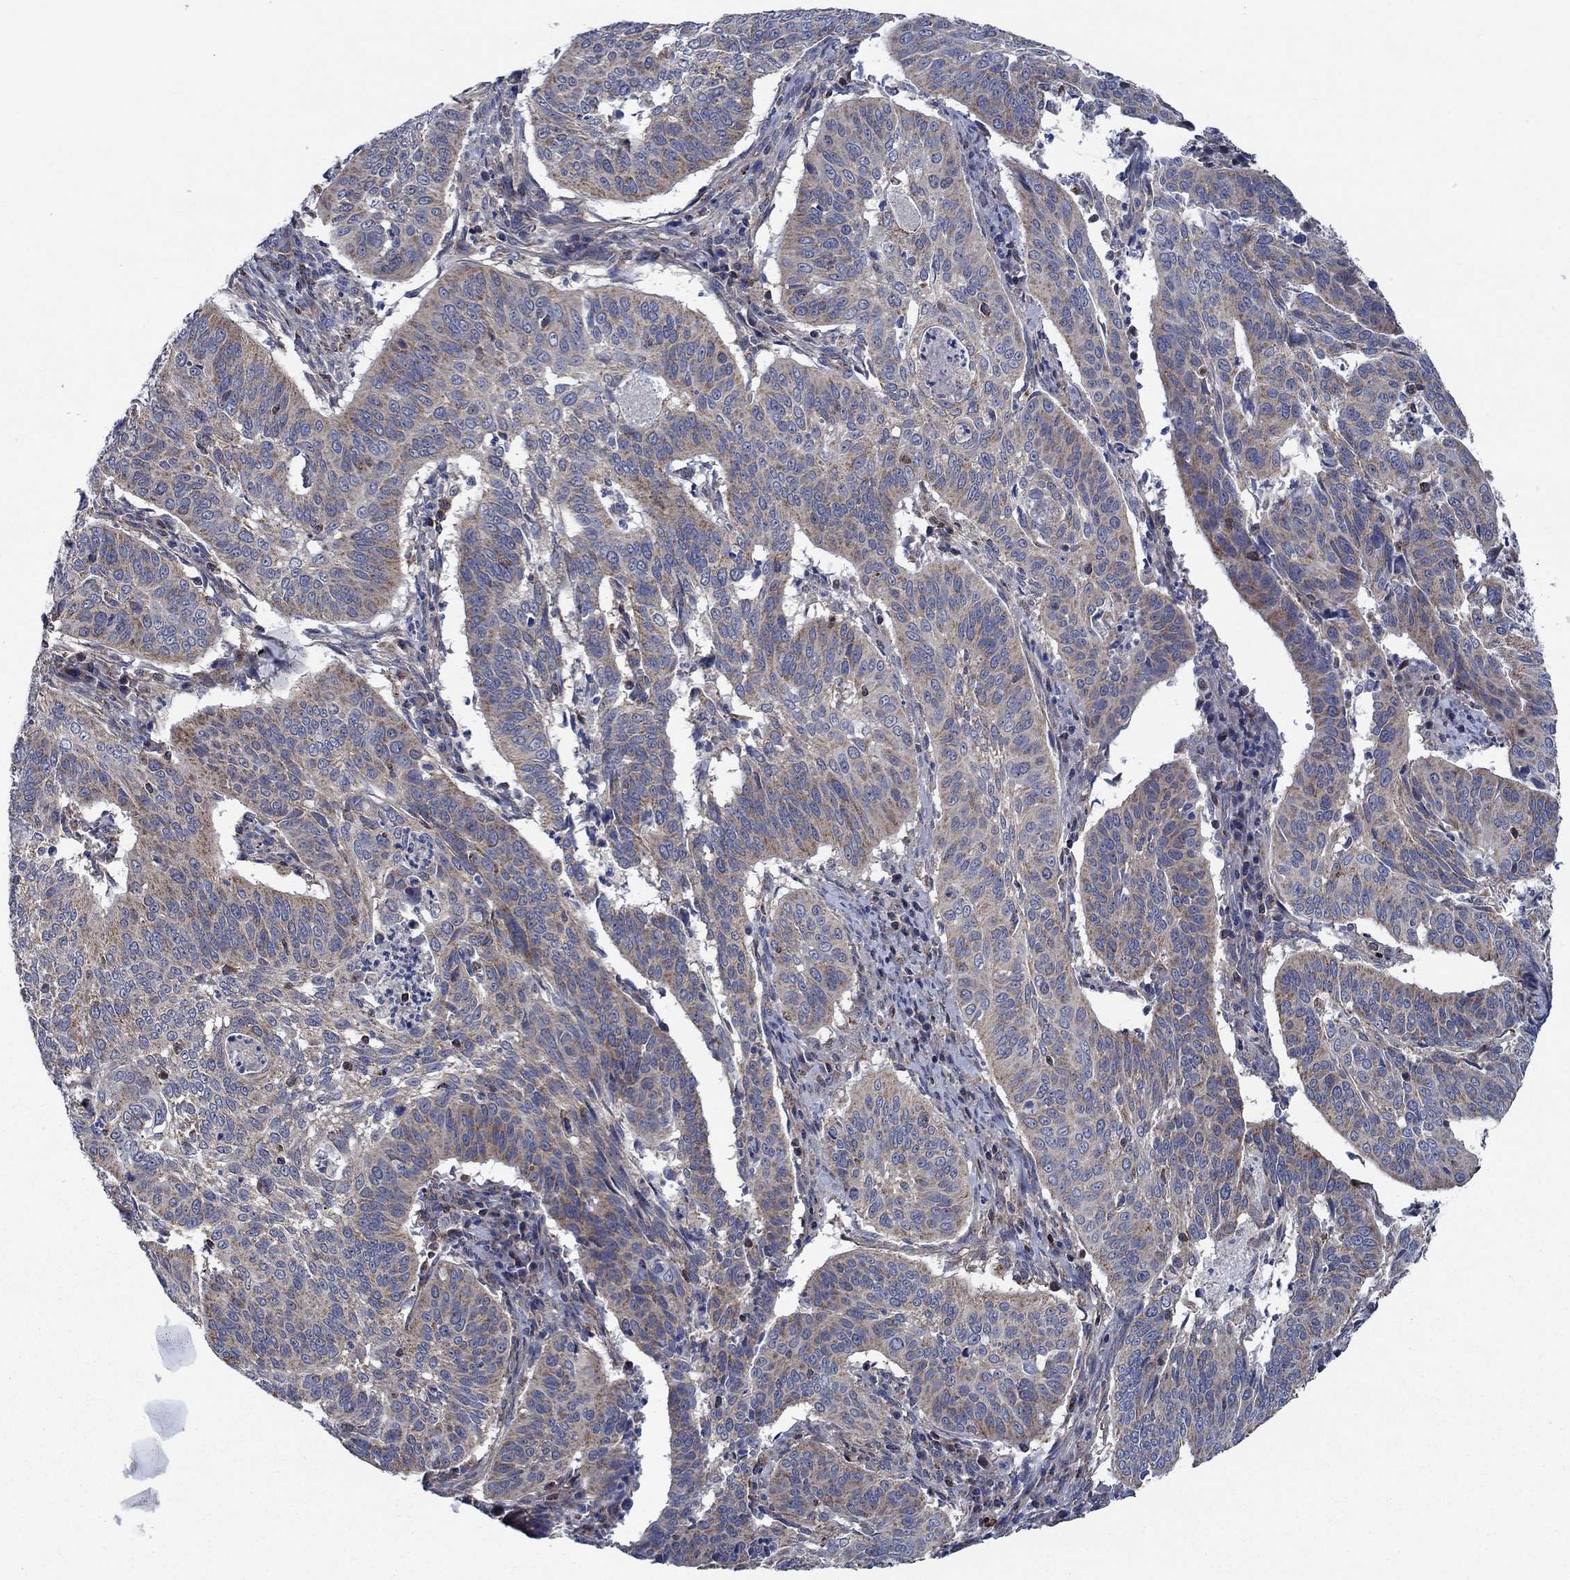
{"staining": {"intensity": "weak", "quantity": ">75%", "location": "cytoplasmic/membranous"}, "tissue": "cervical cancer", "cell_type": "Tumor cells", "image_type": "cancer", "snomed": [{"axis": "morphology", "description": "Normal tissue, NOS"}, {"axis": "morphology", "description": "Squamous cell carcinoma, NOS"}, {"axis": "topography", "description": "Cervix"}], "caption": "The histopathology image displays a brown stain indicating the presence of a protein in the cytoplasmic/membranous of tumor cells in cervical cancer.", "gene": "STXBP6", "patient": {"sex": "female", "age": 39}}